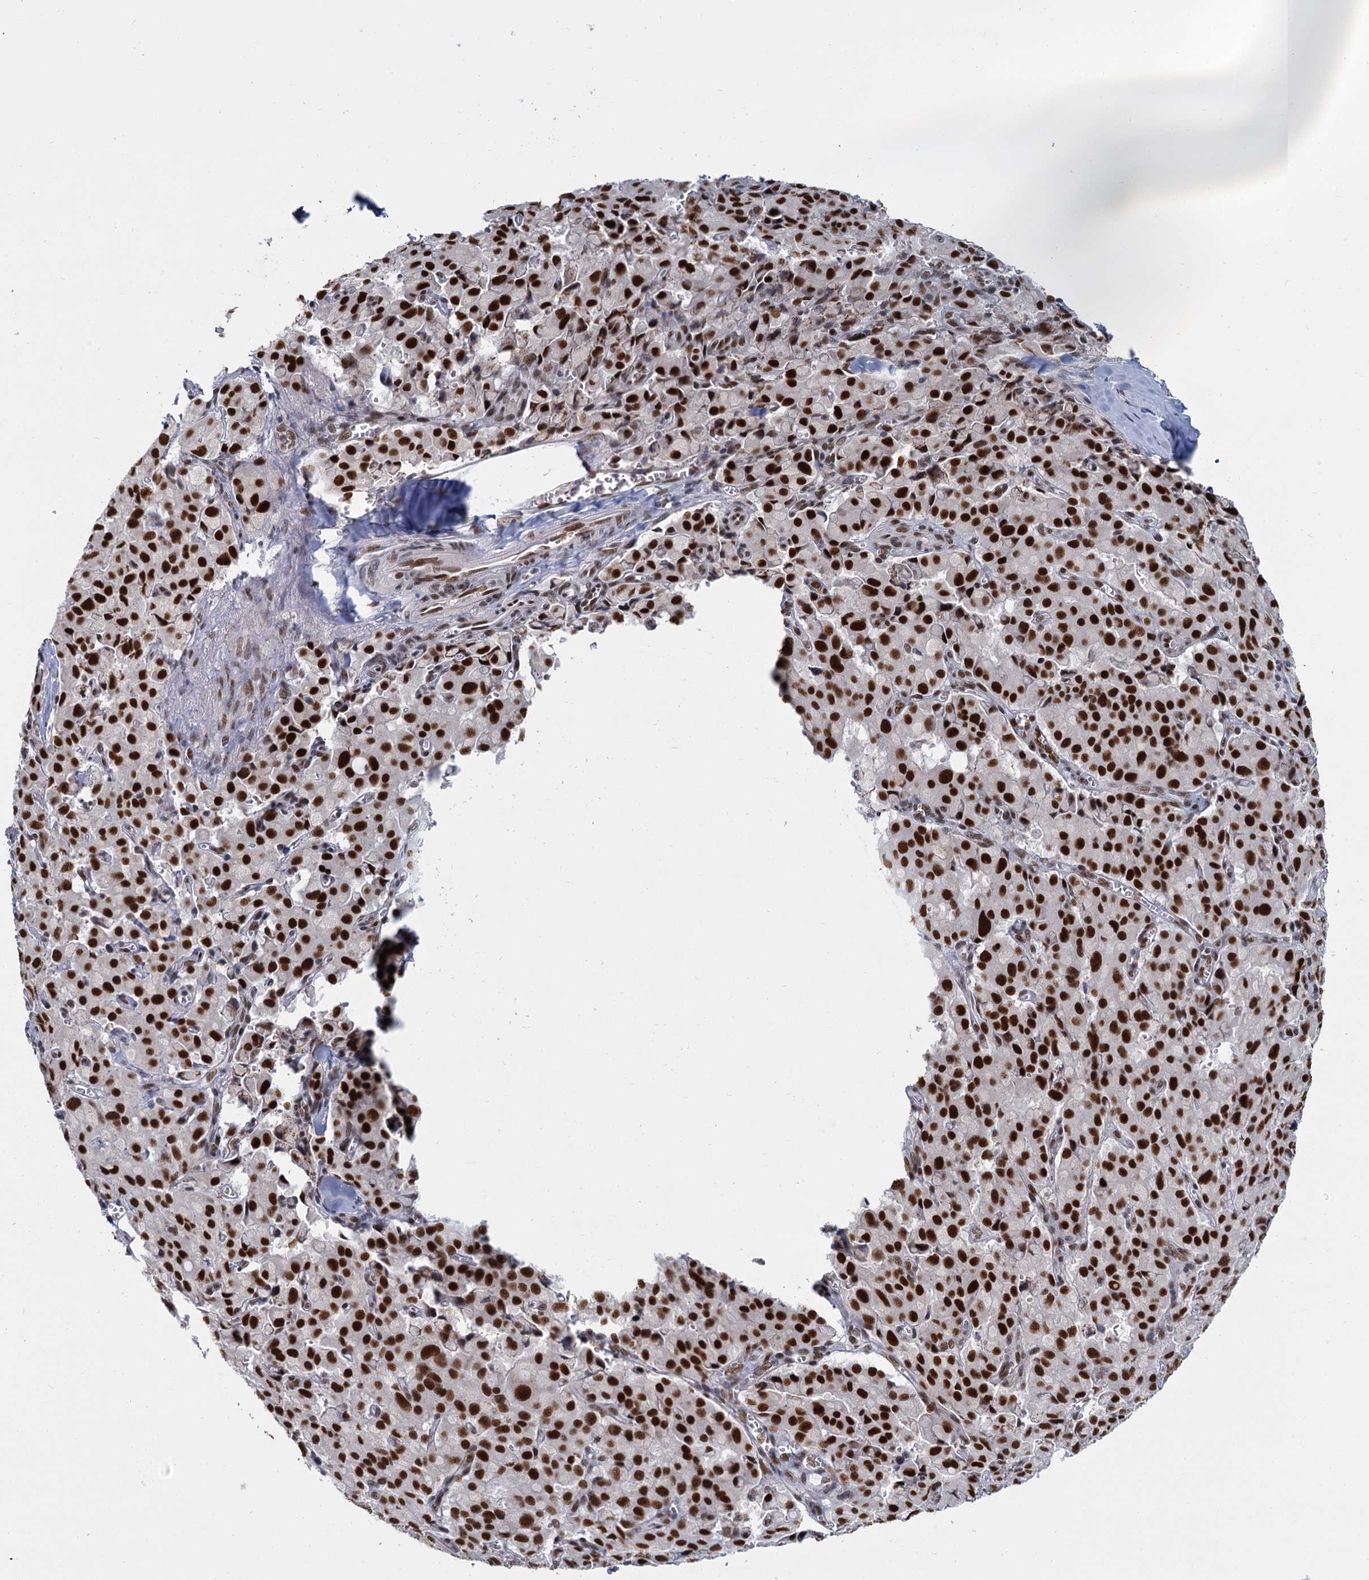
{"staining": {"intensity": "strong", "quantity": ">75%", "location": "nuclear"}, "tissue": "pancreatic cancer", "cell_type": "Tumor cells", "image_type": "cancer", "snomed": [{"axis": "morphology", "description": "Adenocarcinoma, NOS"}, {"axis": "topography", "description": "Pancreas"}], "caption": "Protein analysis of pancreatic cancer tissue demonstrates strong nuclear staining in about >75% of tumor cells.", "gene": "RPRD1A", "patient": {"sex": "male", "age": 65}}